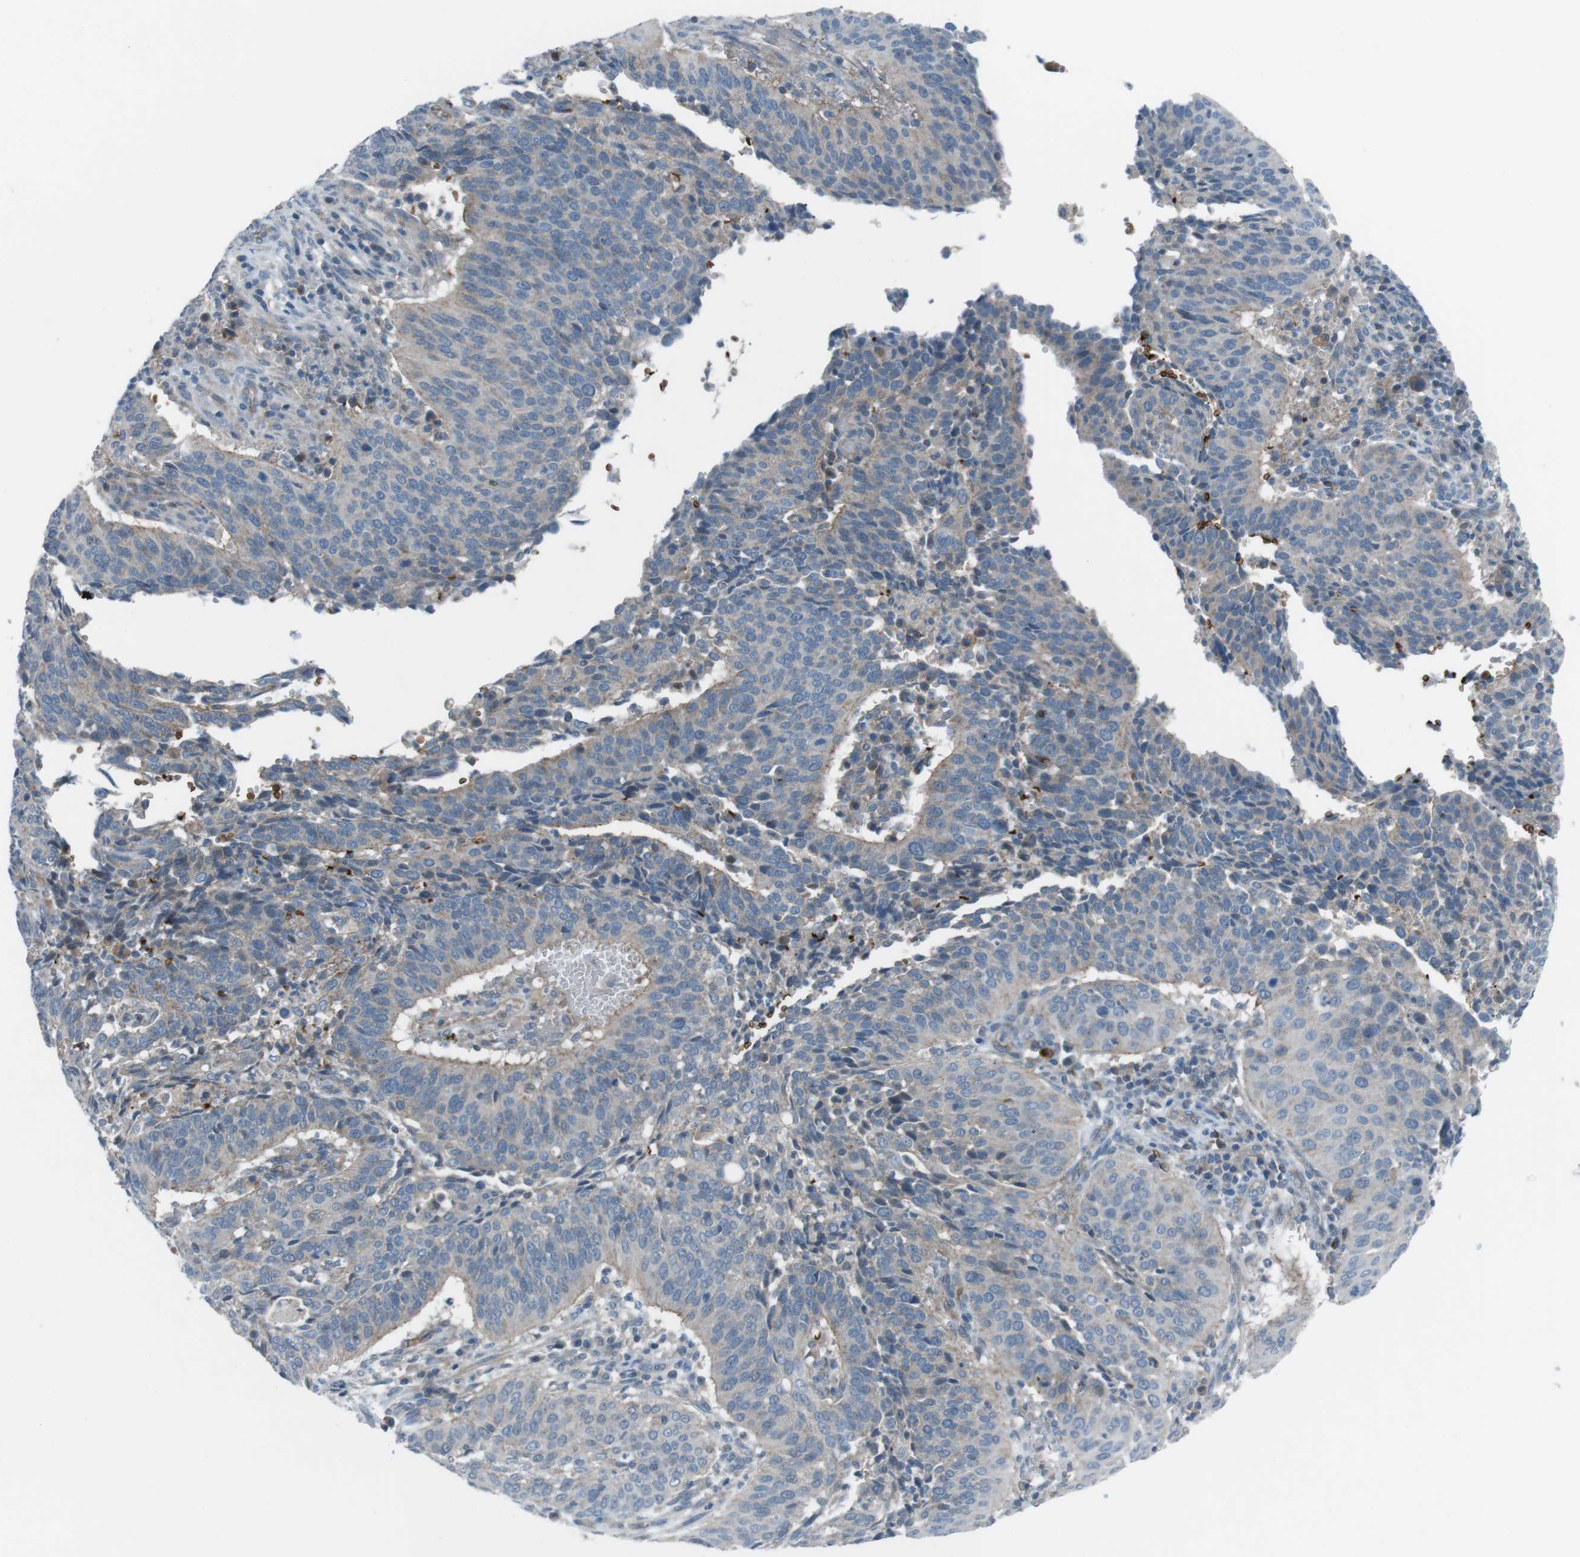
{"staining": {"intensity": "negative", "quantity": "none", "location": "none"}, "tissue": "cervical cancer", "cell_type": "Tumor cells", "image_type": "cancer", "snomed": [{"axis": "morphology", "description": "Normal tissue, NOS"}, {"axis": "morphology", "description": "Squamous cell carcinoma, NOS"}, {"axis": "topography", "description": "Cervix"}], "caption": "Tumor cells show no significant positivity in cervical squamous cell carcinoma. (Brightfield microscopy of DAB immunohistochemistry at high magnification).", "gene": "SPTA1", "patient": {"sex": "female", "age": 39}}